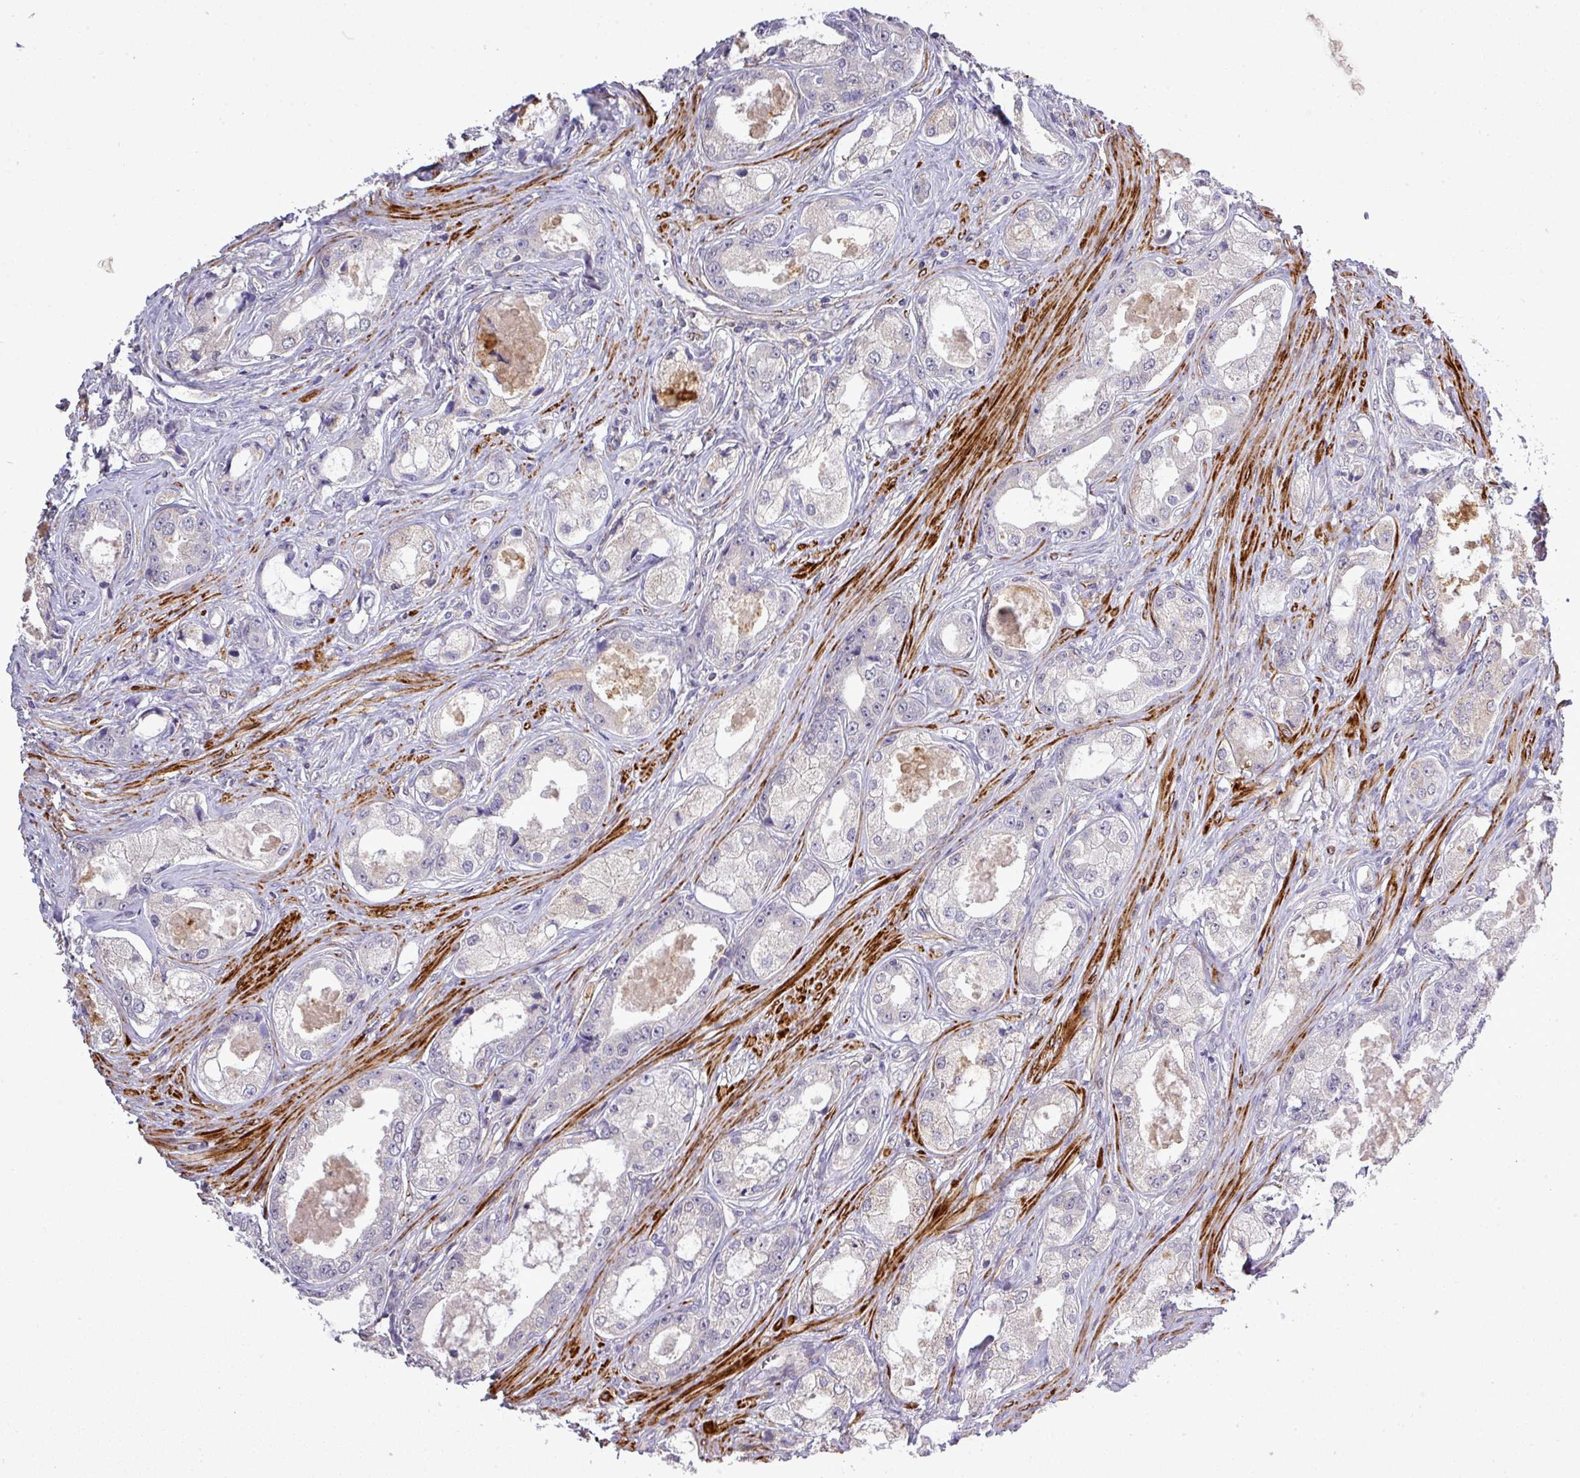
{"staining": {"intensity": "negative", "quantity": "none", "location": "none"}, "tissue": "prostate cancer", "cell_type": "Tumor cells", "image_type": "cancer", "snomed": [{"axis": "morphology", "description": "Adenocarcinoma, Low grade"}, {"axis": "topography", "description": "Prostate"}], "caption": "A high-resolution photomicrograph shows IHC staining of adenocarcinoma (low-grade) (prostate), which exhibits no significant positivity in tumor cells. (DAB immunohistochemistry visualized using brightfield microscopy, high magnification).", "gene": "TPRA1", "patient": {"sex": "male", "age": 68}}